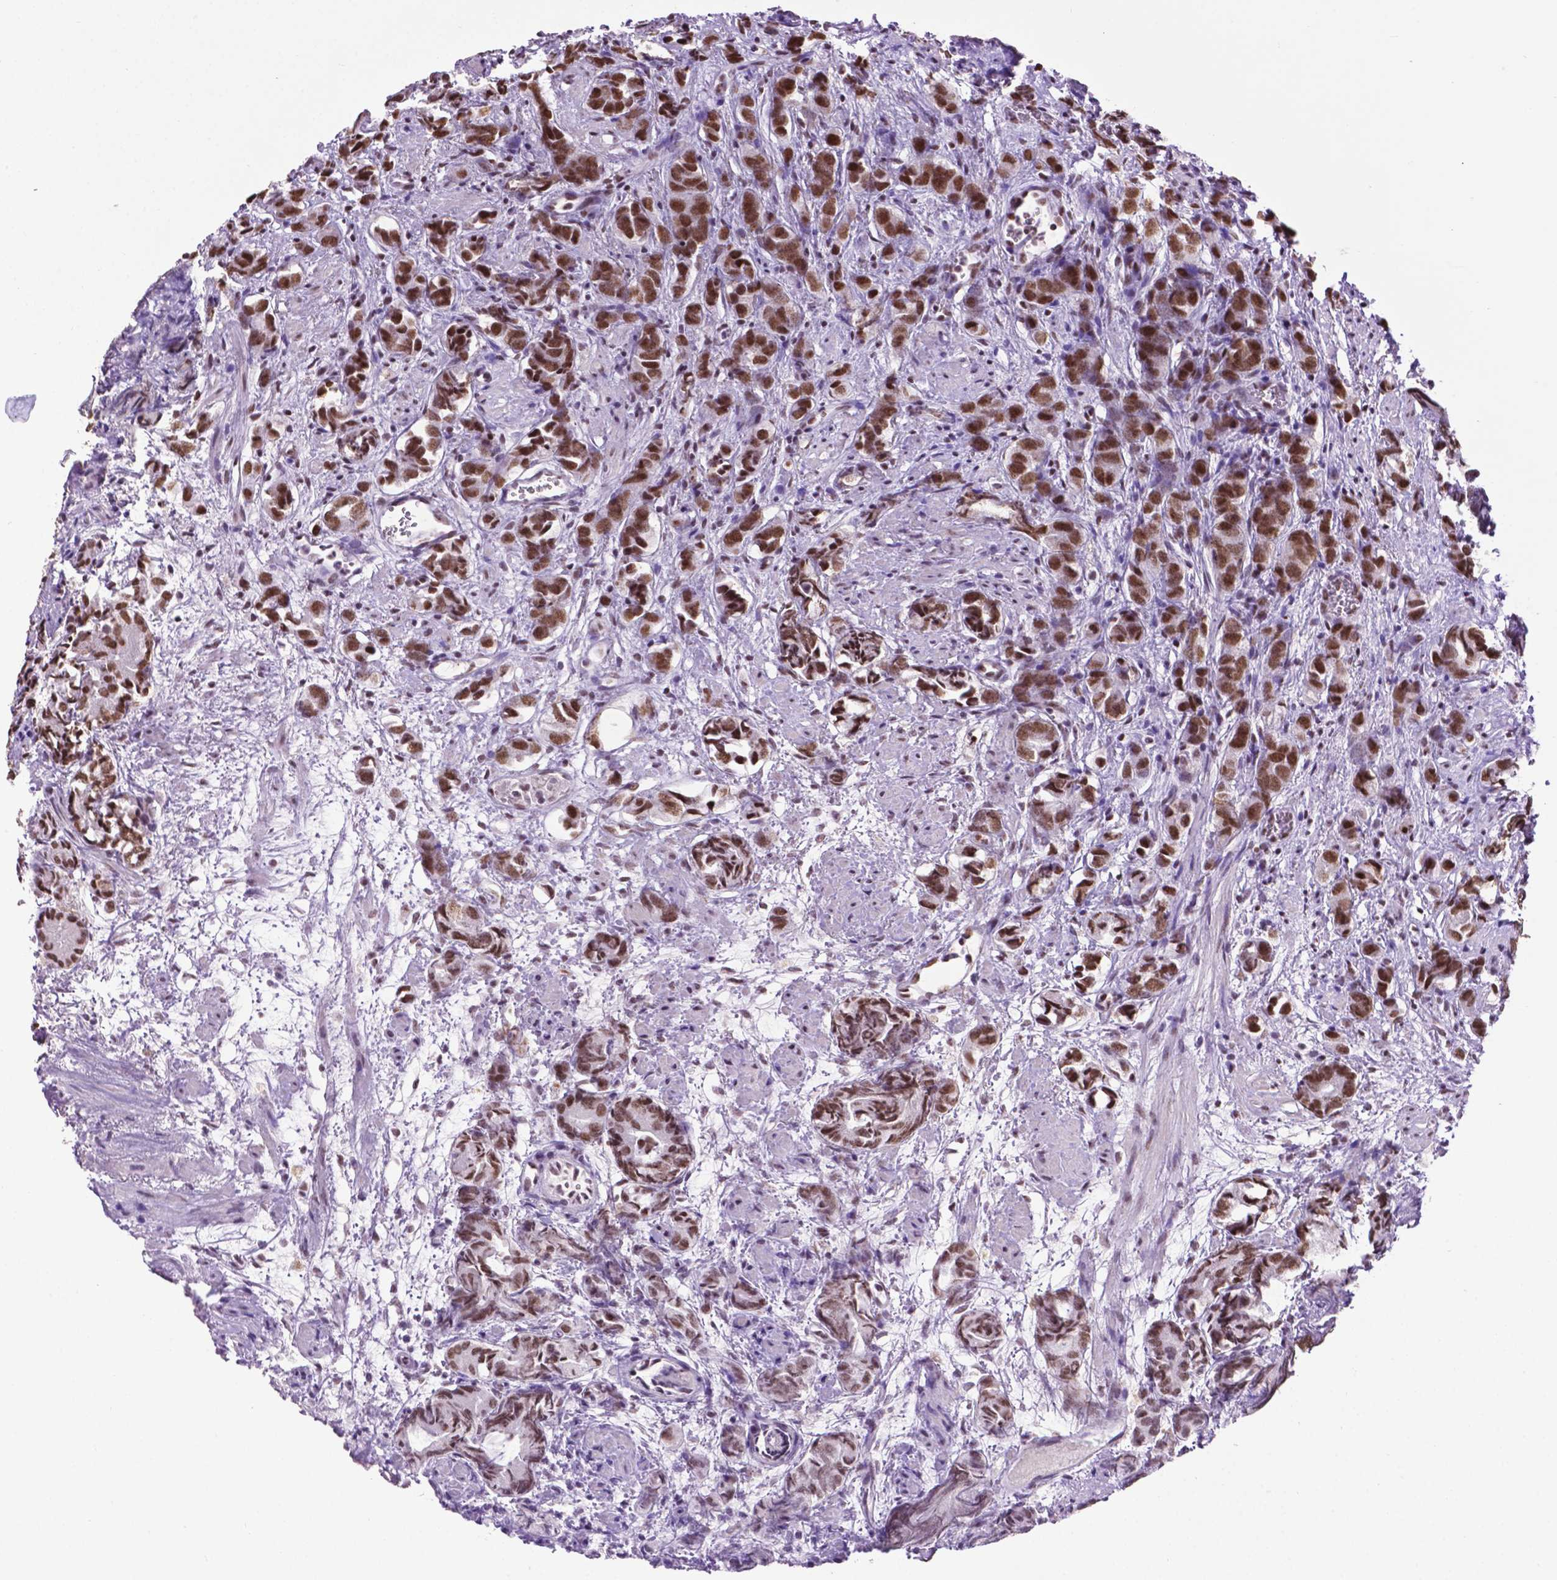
{"staining": {"intensity": "strong", "quantity": ">75%", "location": "nuclear"}, "tissue": "prostate cancer", "cell_type": "Tumor cells", "image_type": "cancer", "snomed": [{"axis": "morphology", "description": "Adenocarcinoma, High grade"}, {"axis": "topography", "description": "Prostate"}], "caption": "High-power microscopy captured an immunohistochemistry (IHC) photomicrograph of prostate cancer, revealing strong nuclear expression in about >75% of tumor cells. The staining was performed using DAB (3,3'-diaminobenzidine), with brown indicating positive protein expression. Nuclei are stained blue with hematoxylin.", "gene": "CCAR2", "patient": {"sex": "male", "age": 84}}